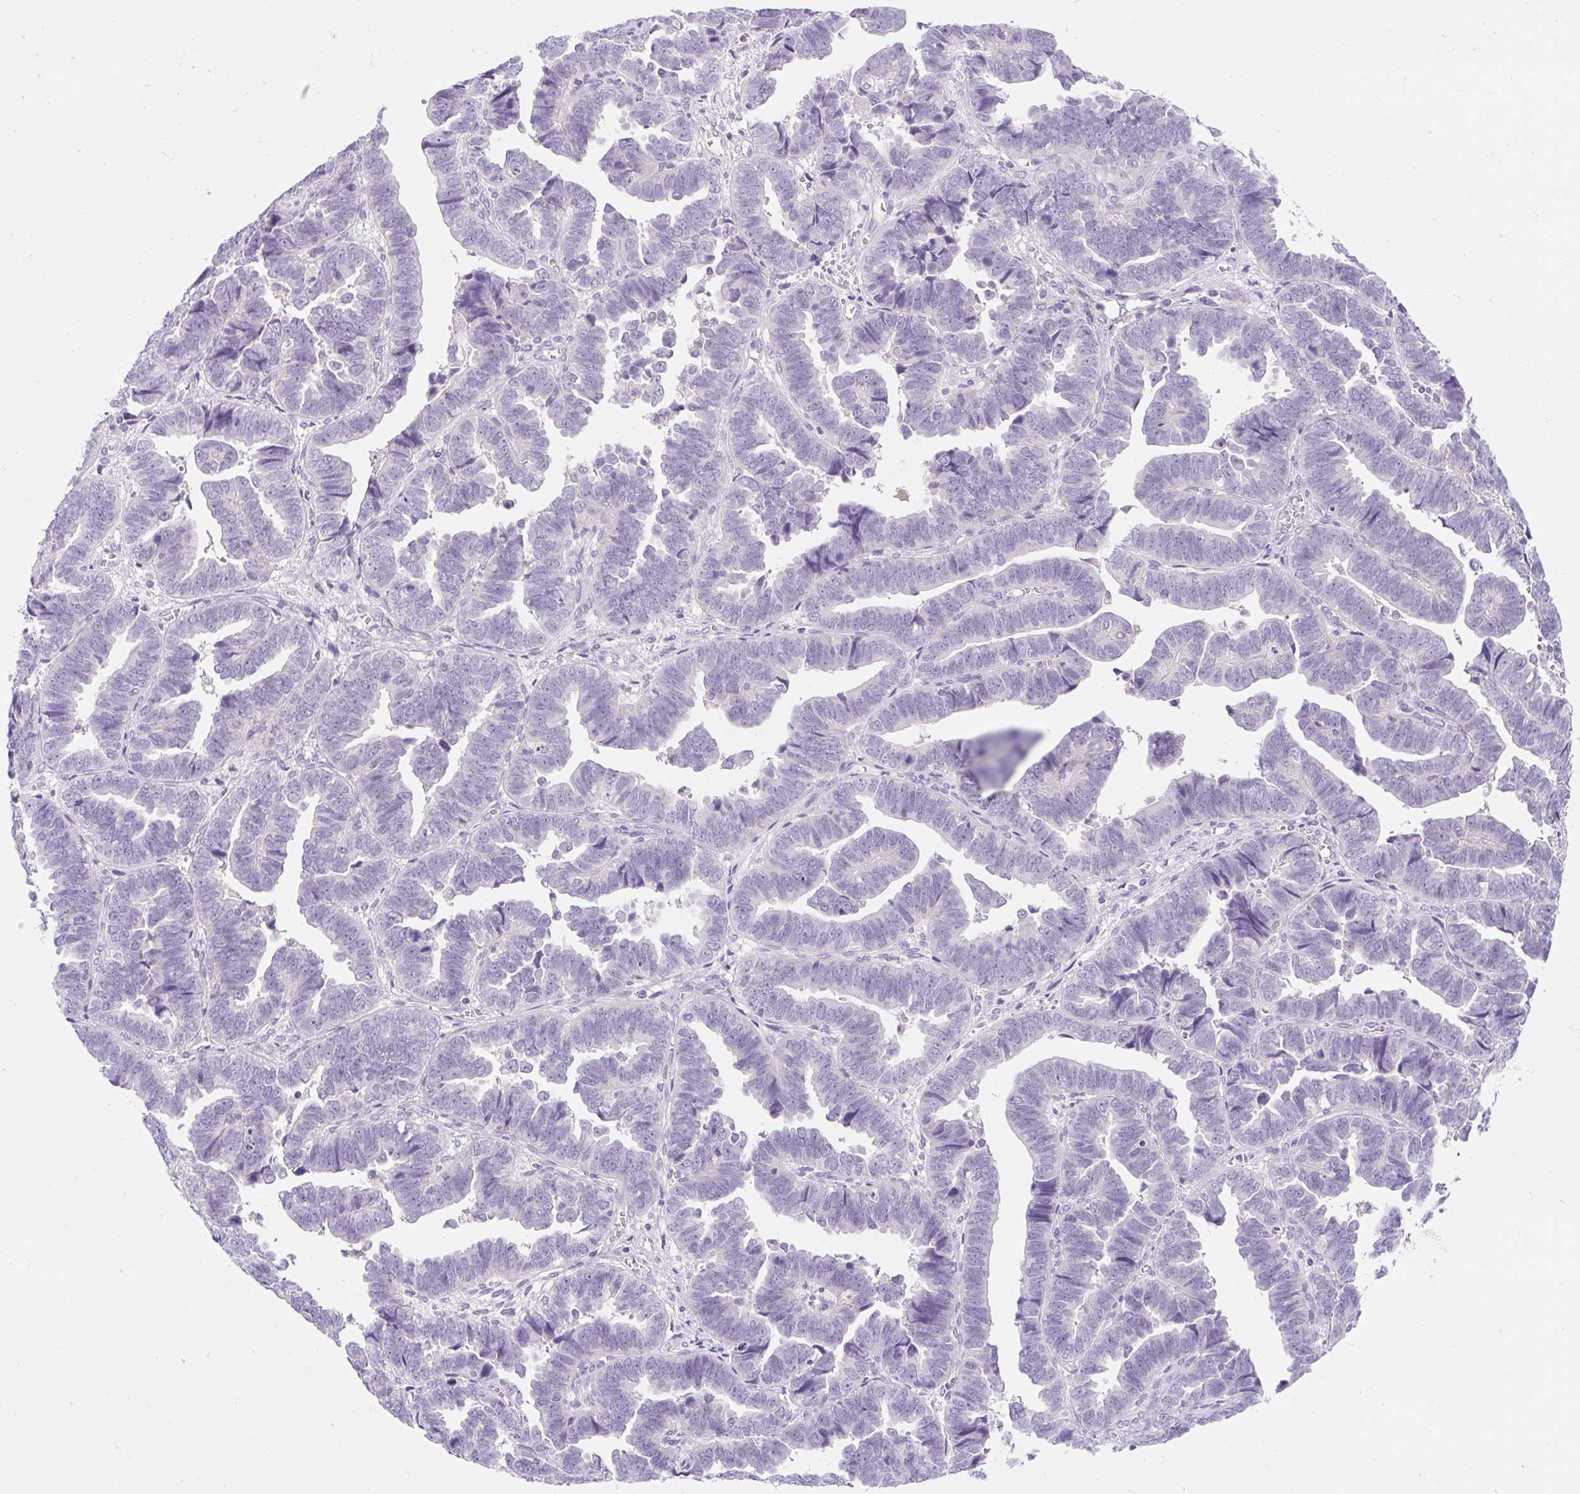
{"staining": {"intensity": "negative", "quantity": "none", "location": "none"}, "tissue": "endometrial cancer", "cell_type": "Tumor cells", "image_type": "cancer", "snomed": [{"axis": "morphology", "description": "Adenocarcinoma, NOS"}, {"axis": "topography", "description": "Endometrium"}], "caption": "Immunohistochemistry (IHC) photomicrograph of neoplastic tissue: human endometrial cancer (adenocarcinoma) stained with DAB (3,3'-diaminobenzidine) displays no significant protein staining in tumor cells. (Stains: DAB IHC with hematoxylin counter stain, Microscopy: brightfield microscopy at high magnification).", "gene": "SLC28A1", "patient": {"sex": "female", "age": 75}}